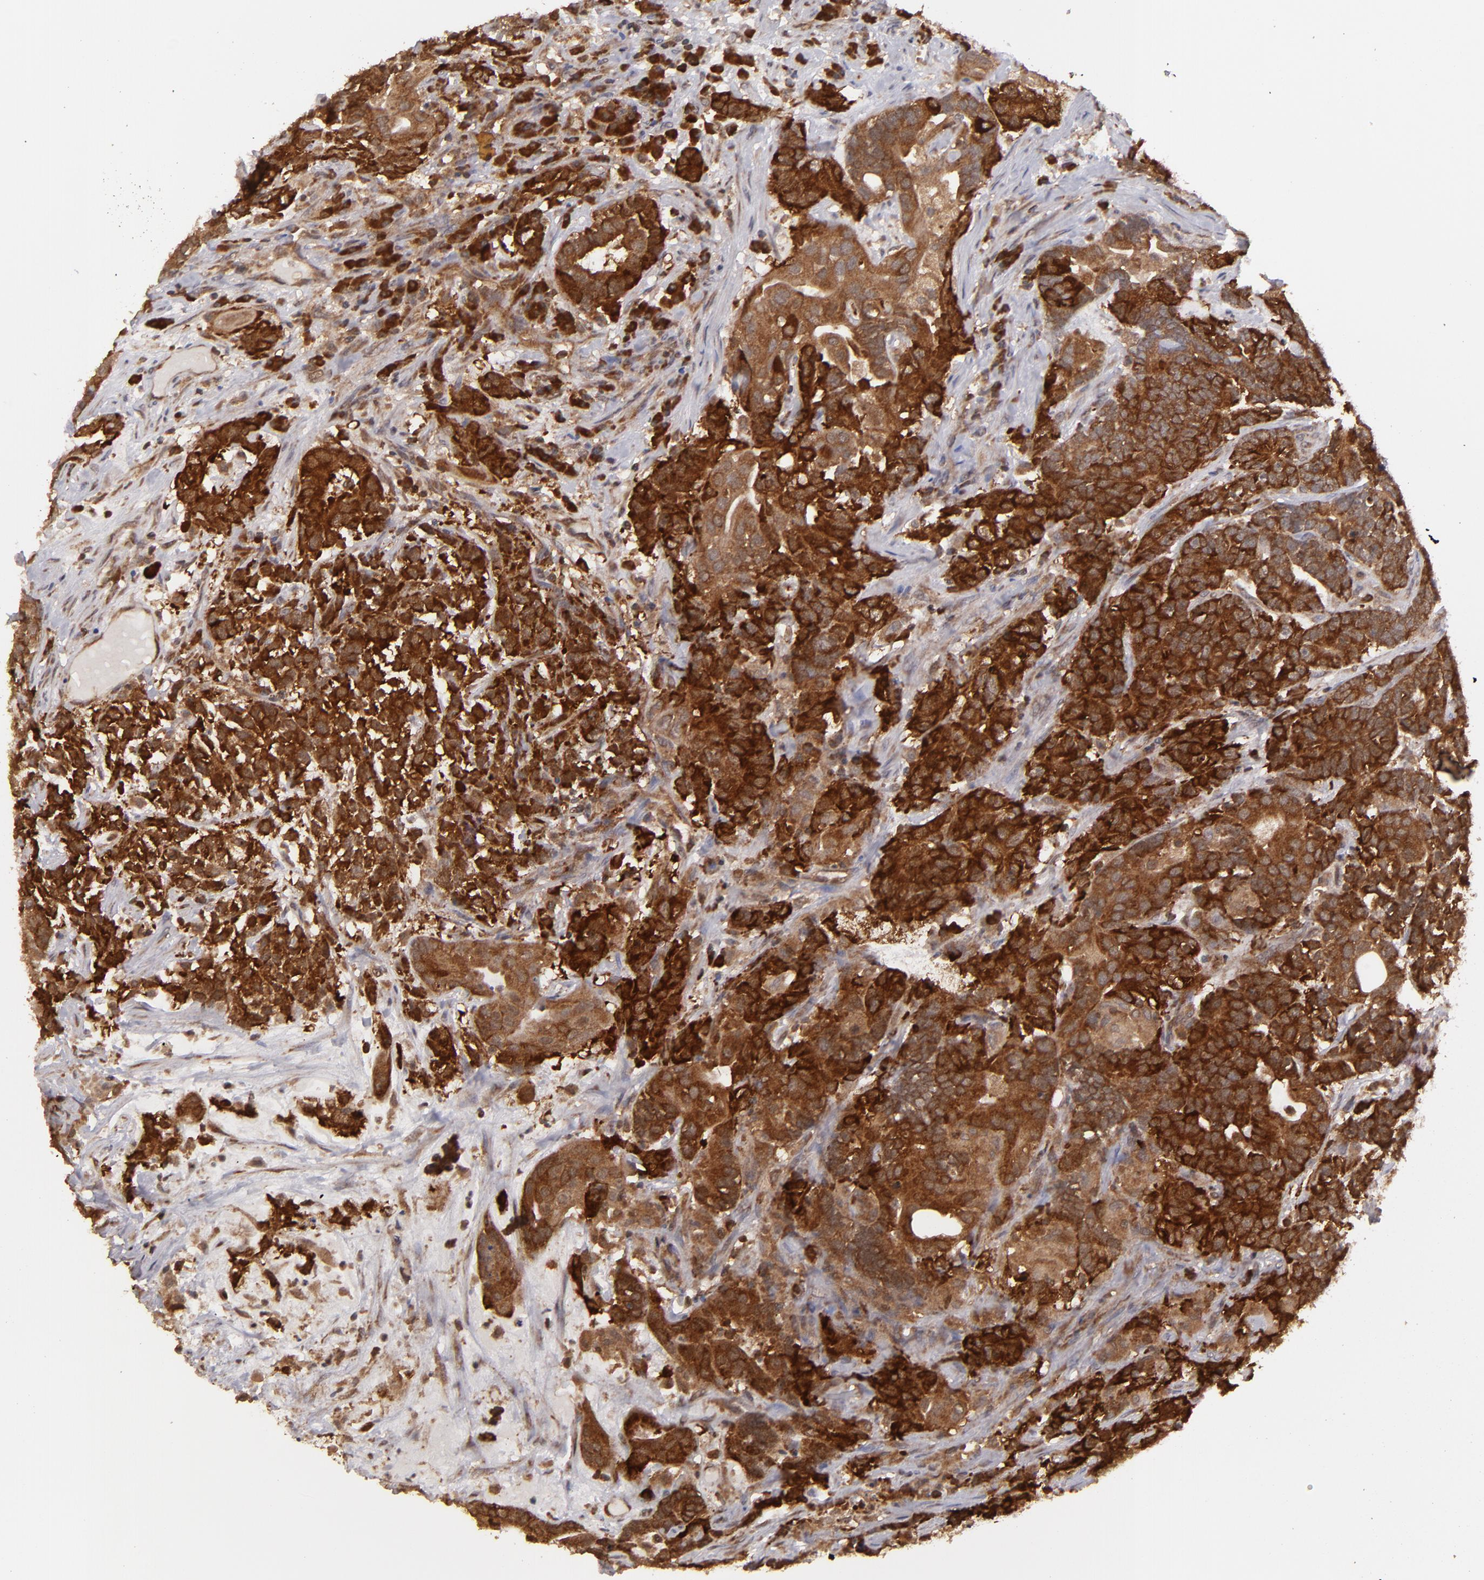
{"staining": {"intensity": "strong", "quantity": ">75%", "location": "cytoplasmic/membranous"}, "tissue": "testis cancer", "cell_type": "Tumor cells", "image_type": "cancer", "snomed": [{"axis": "morphology", "description": "Carcinoma, Embryonal, NOS"}, {"axis": "topography", "description": "Testis"}], "caption": "Immunohistochemical staining of testis cancer demonstrates high levels of strong cytoplasmic/membranous positivity in about >75% of tumor cells.", "gene": "MAPK3", "patient": {"sex": "male", "age": 26}}